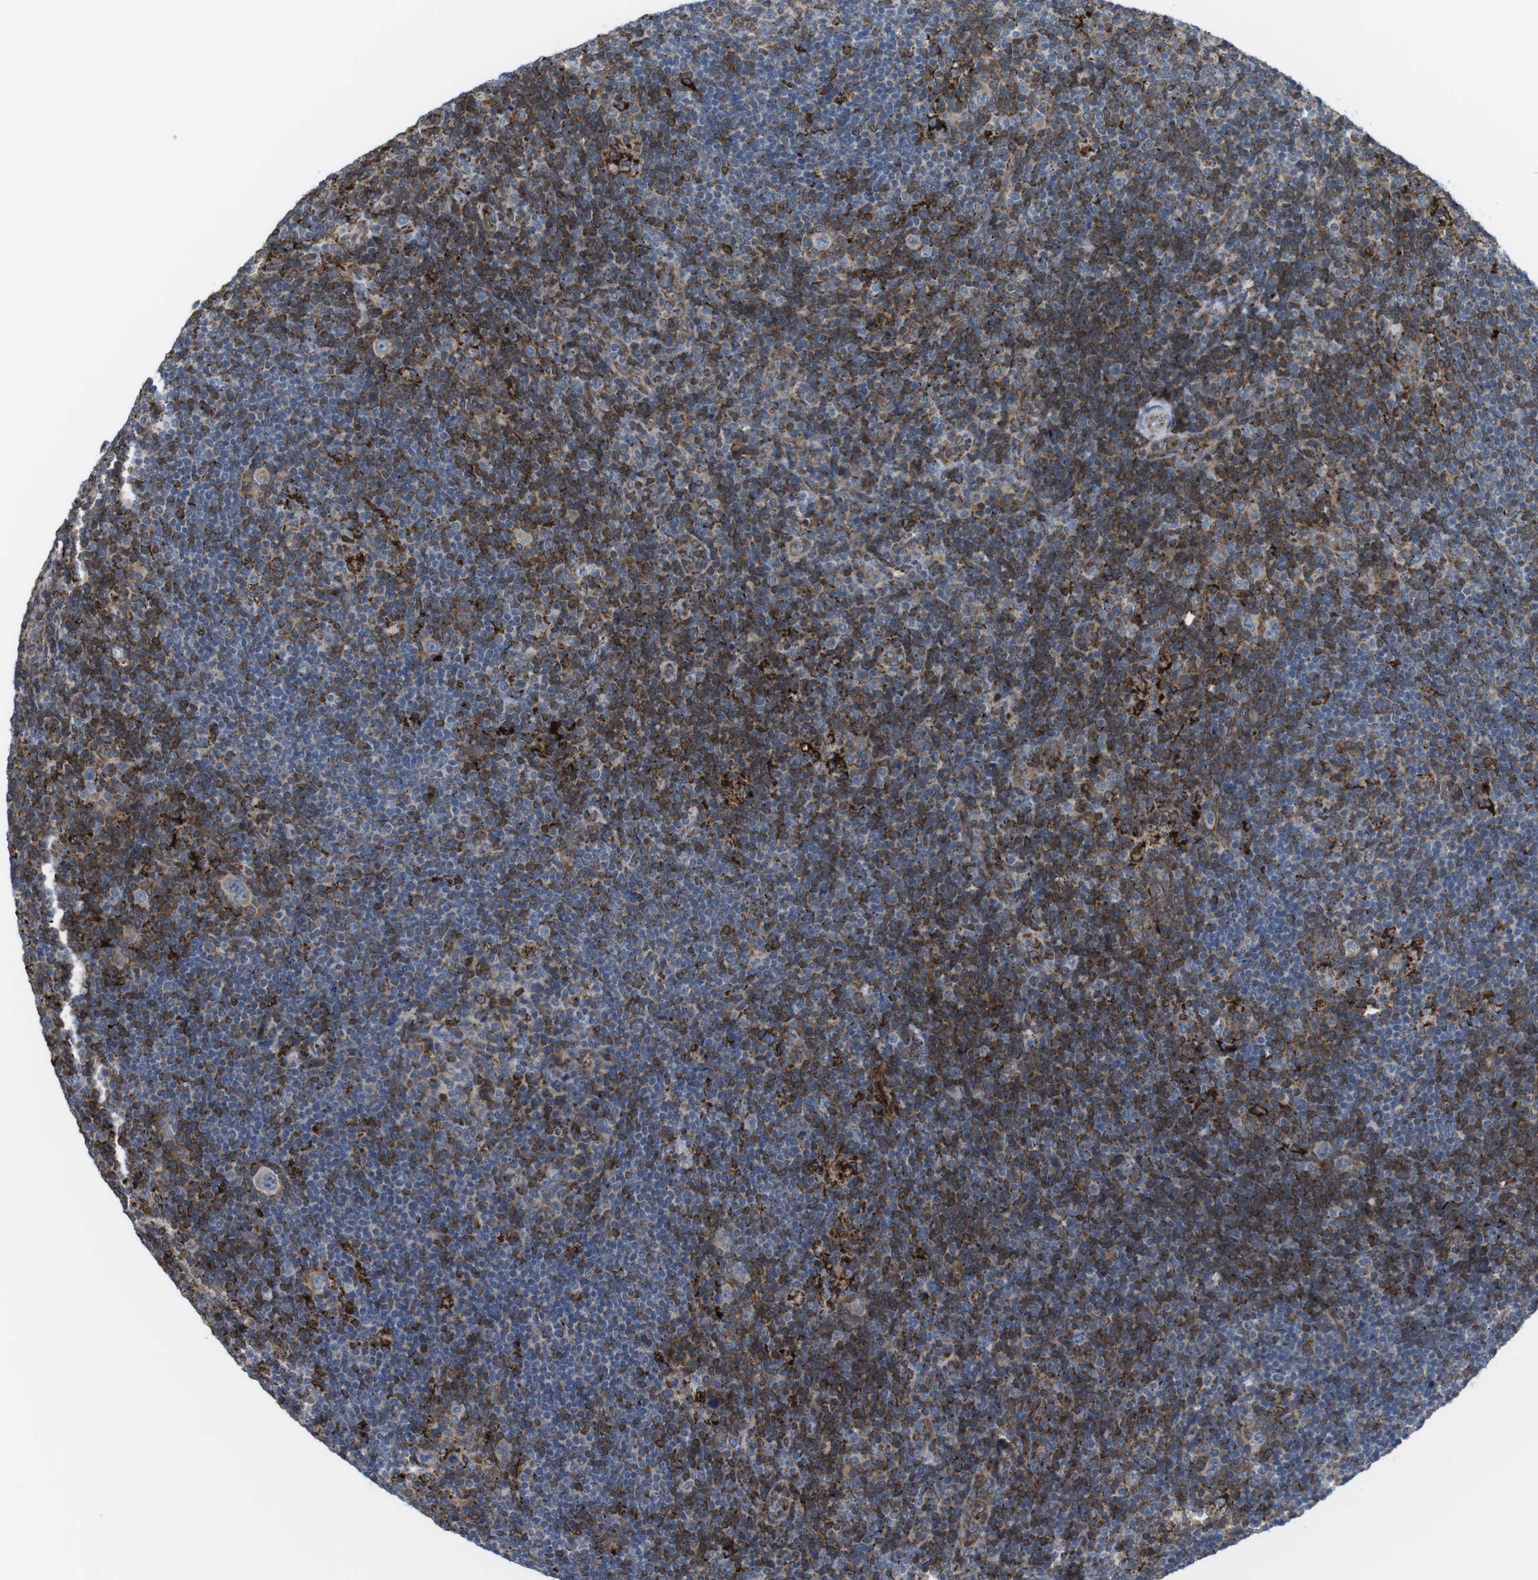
{"staining": {"intensity": "weak", "quantity": ">75%", "location": "cytoplasmic/membranous"}, "tissue": "lymphoma", "cell_type": "Tumor cells", "image_type": "cancer", "snomed": [{"axis": "morphology", "description": "Hodgkin's disease, NOS"}, {"axis": "topography", "description": "Lymph node"}], "caption": "DAB (3,3'-diaminobenzidine) immunohistochemical staining of lymphoma displays weak cytoplasmic/membranous protein expression in approximately >75% of tumor cells.", "gene": "KCNE3", "patient": {"sex": "female", "age": 57}}